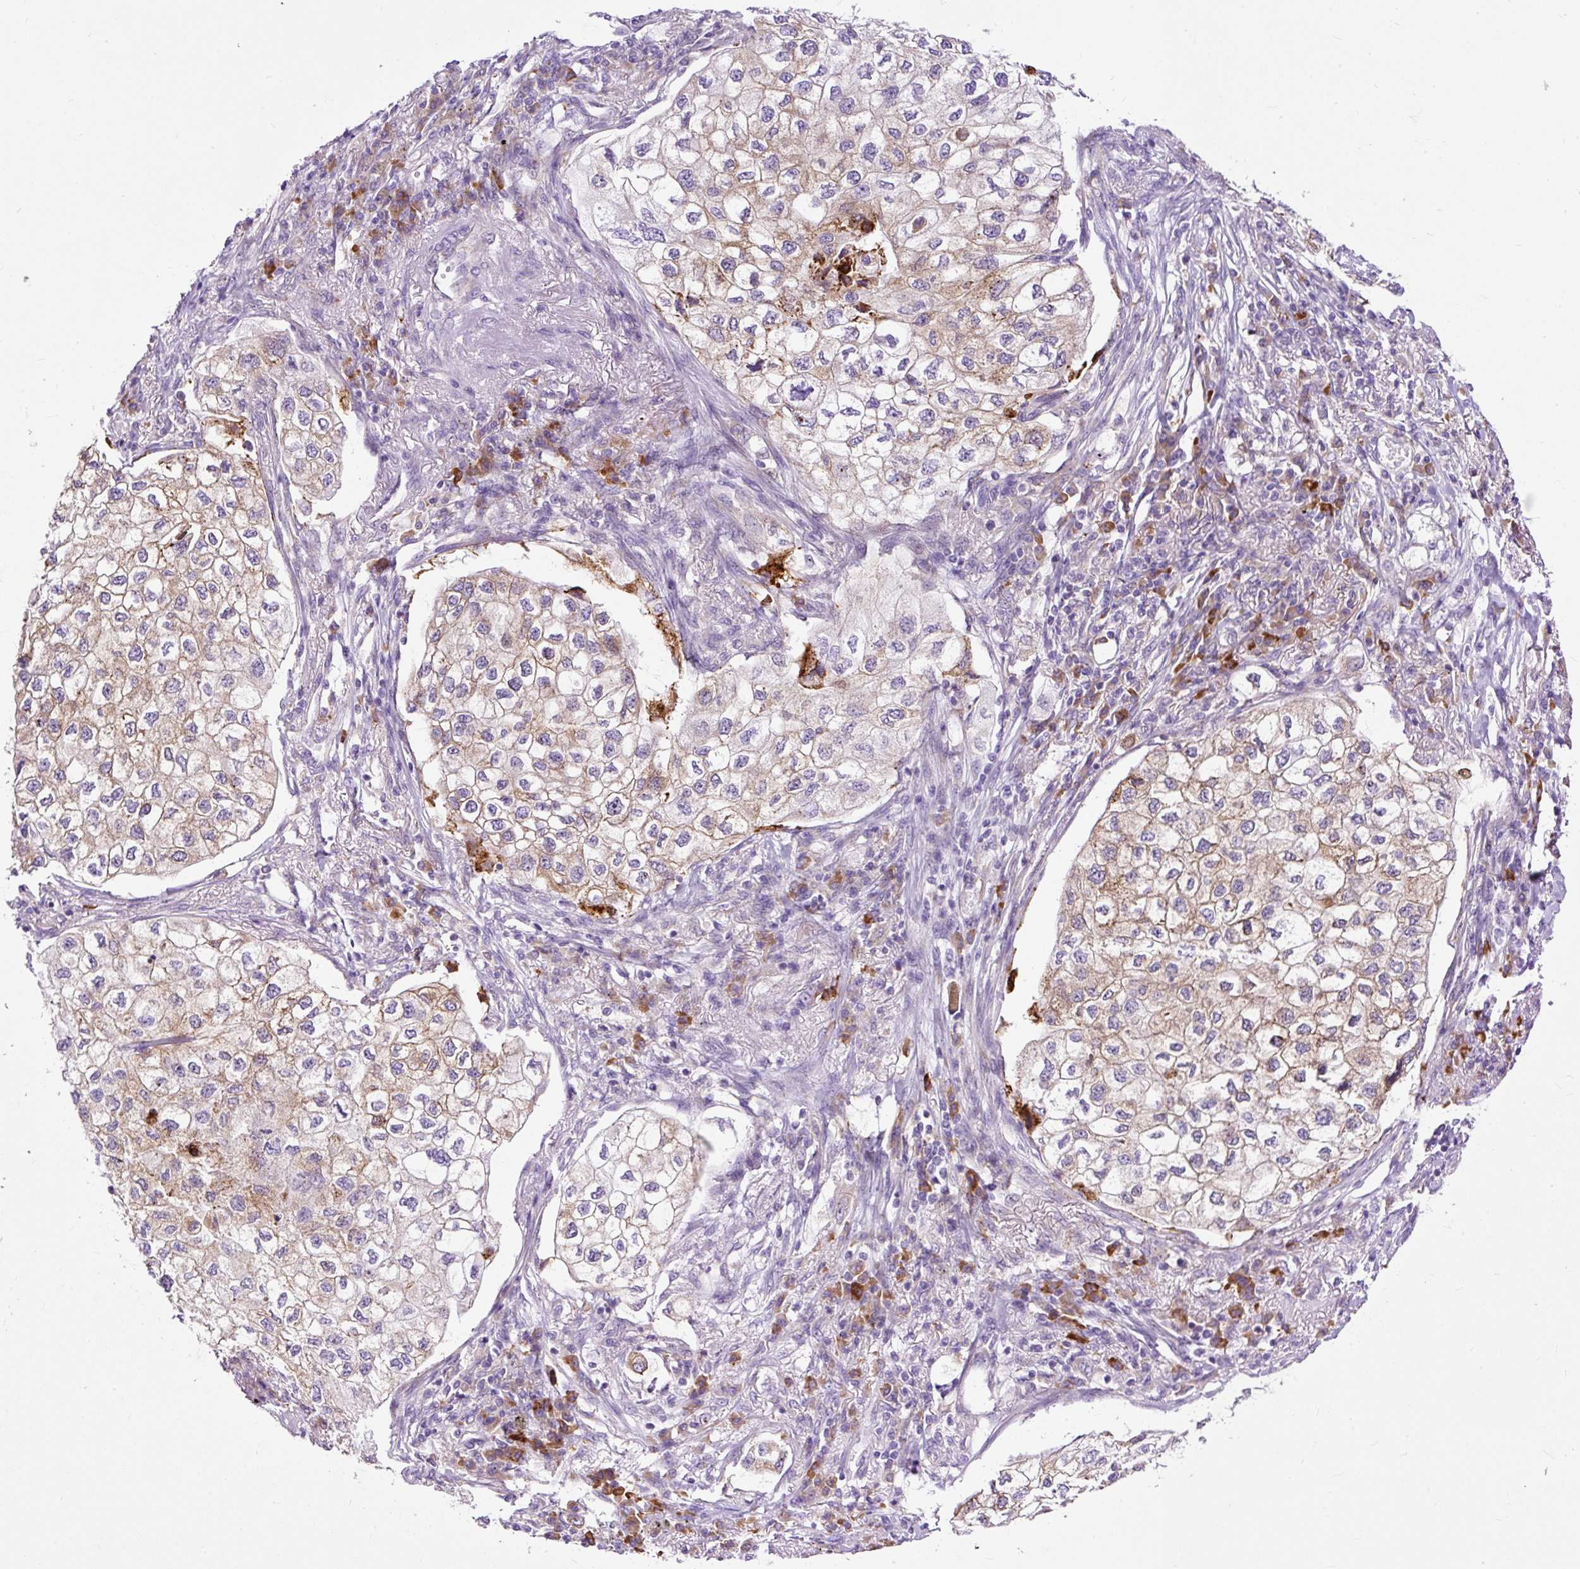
{"staining": {"intensity": "weak", "quantity": "25%-75%", "location": "cytoplasmic/membranous"}, "tissue": "lung cancer", "cell_type": "Tumor cells", "image_type": "cancer", "snomed": [{"axis": "morphology", "description": "Adenocarcinoma, NOS"}, {"axis": "topography", "description": "Lung"}], "caption": "Tumor cells reveal low levels of weak cytoplasmic/membranous expression in approximately 25%-75% of cells in human lung cancer (adenocarcinoma). (DAB (3,3'-diaminobenzidine) = brown stain, brightfield microscopy at high magnification).", "gene": "FMC1", "patient": {"sex": "male", "age": 63}}